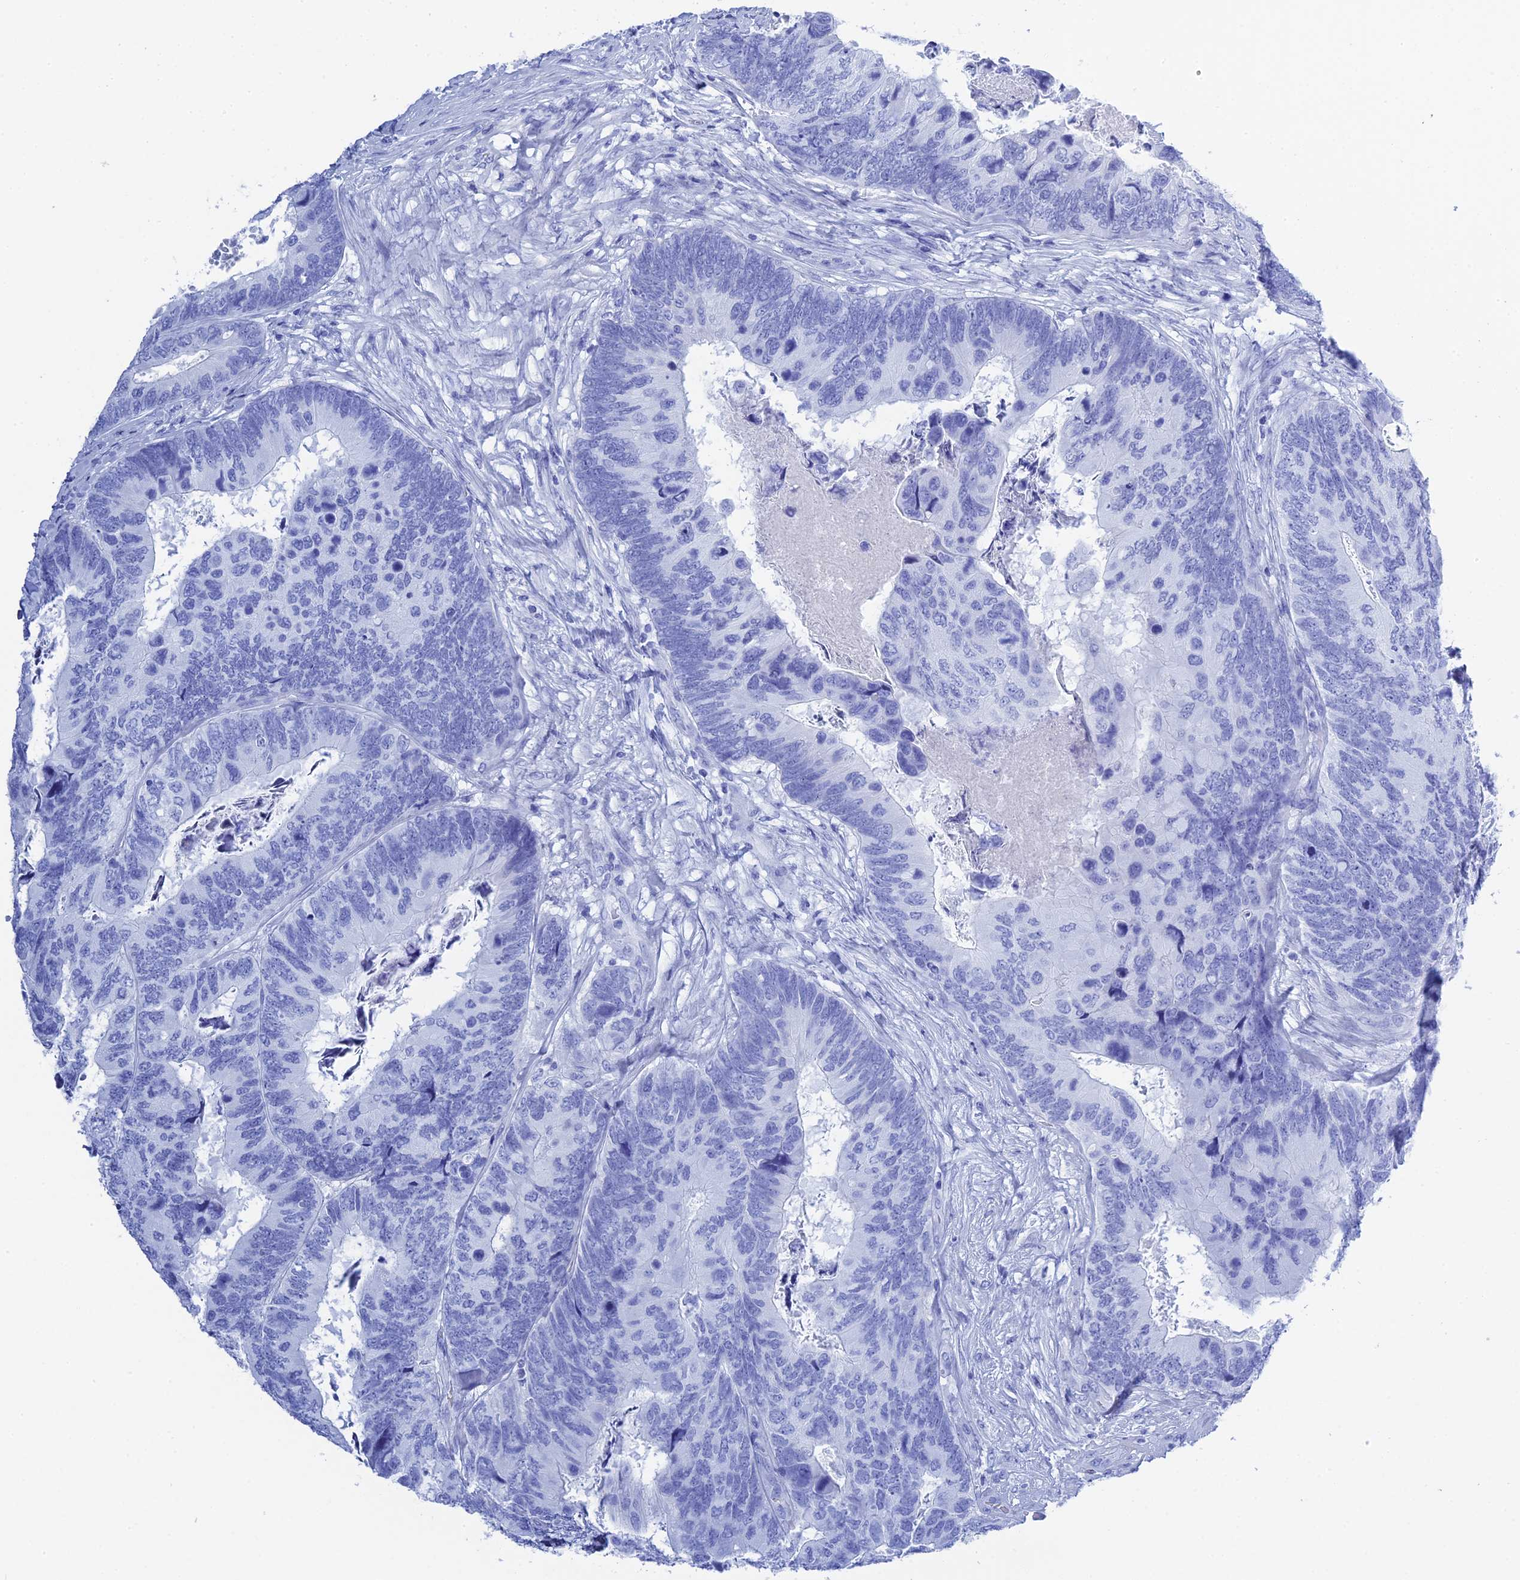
{"staining": {"intensity": "negative", "quantity": "none", "location": "none"}, "tissue": "colorectal cancer", "cell_type": "Tumor cells", "image_type": "cancer", "snomed": [{"axis": "morphology", "description": "Adenocarcinoma, NOS"}, {"axis": "topography", "description": "Colon"}], "caption": "Adenocarcinoma (colorectal) stained for a protein using immunohistochemistry (IHC) shows no positivity tumor cells.", "gene": "TEX101", "patient": {"sex": "female", "age": 67}}